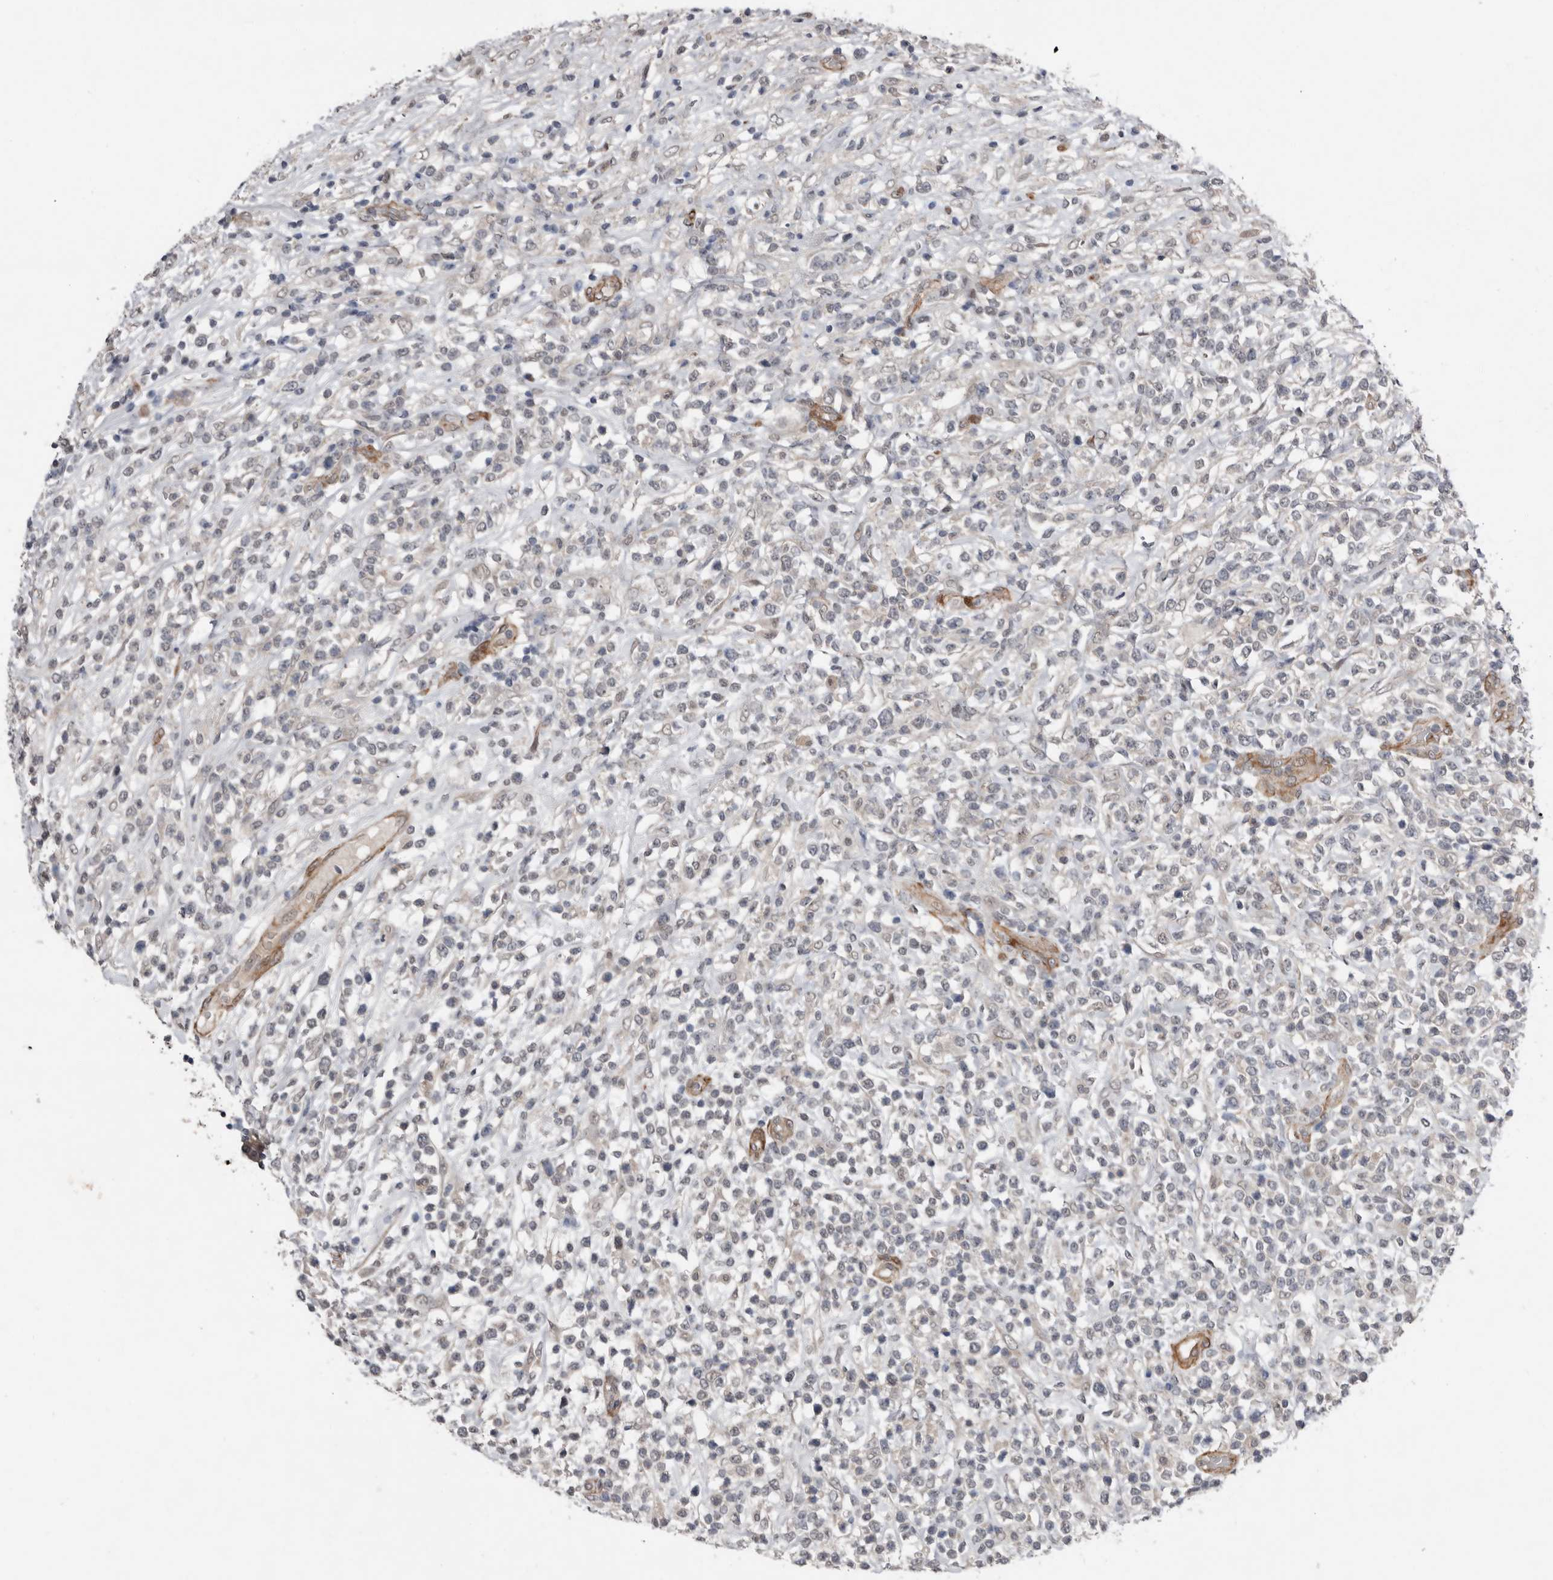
{"staining": {"intensity": "negative", "quantity": "none", "location": "none"}, "tissue": "lymphoma", "cell_type": "Tumor cells", "image_type": "cancer", "snomed": [{"axis": "morphology", "description": "Malignant lymphoma, non-Hodgkin's type, High grade"}, {"axis": "topography", "description": "Colon"}], "caption": "This photomicrograph is of lymphoma stained with immunohistochemistry to label a protein in brown with the nuclei are counter-stained blue. There is no staining in tumor cells.", "gene": "RANBP17", "patient": {"sex": "female", "age": 53}}